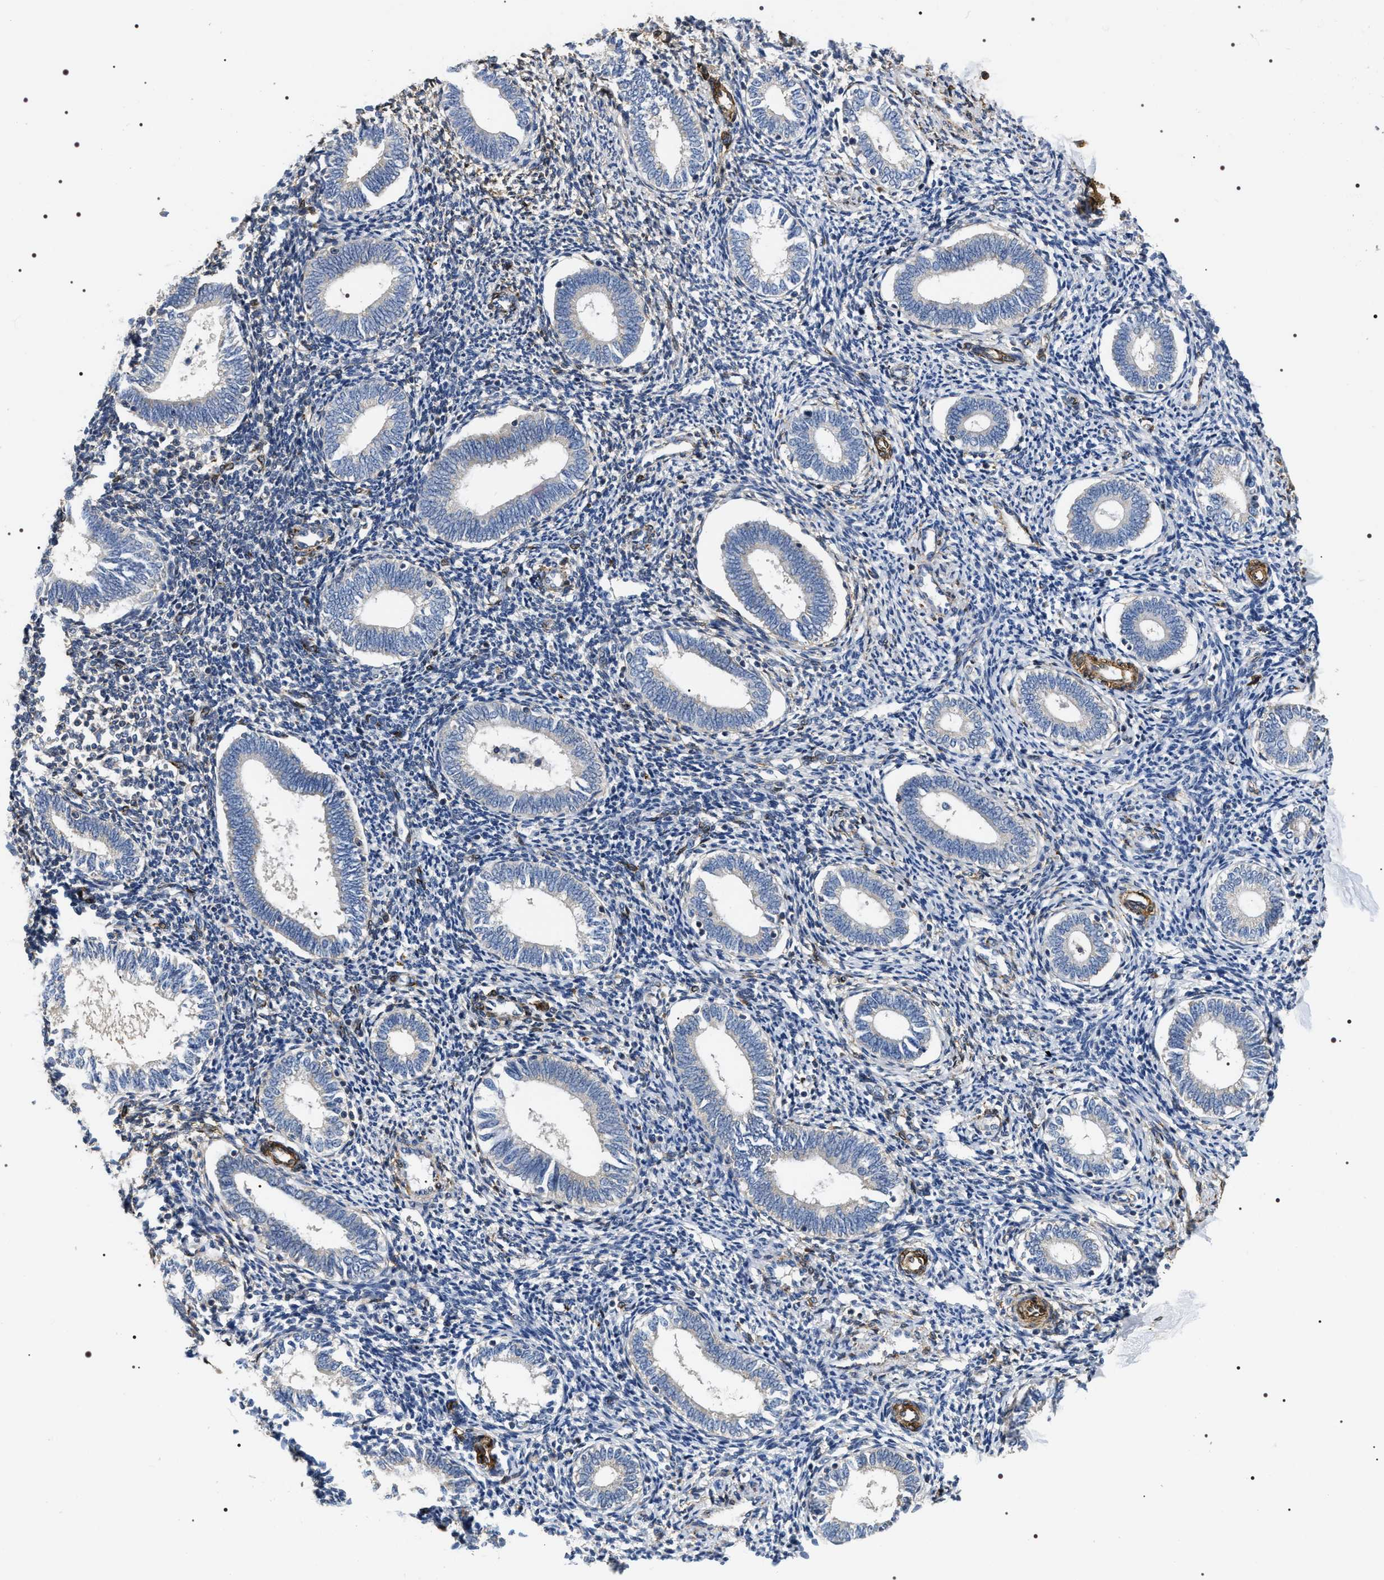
{"staining": {"intensity": "moderate", "quantity": "<25%", "location": "cytoplasmic/membranous"}, "tissue": "endometrium", "cell_type": "Cells in endometrial stroma", "image_type": "normal", "snomed": [{"axis": "morphology", "description": "Normal tissue, NOS"}, {"axis": "topography", "description": "Endometrium"}], "caption": "Immunohistochemistry (IHC) image of normal endometrium: endometrium stained using immunohistochemistry displays low levels of moderate protein expression localized specifically in the cytoplasmic/membranous of cells in endometrial stroma, appearing as a cytoplasmic/membranous brown color.", "gene": "ZC3HAV1L", "patient": {"sex": "female", "age": 41}}